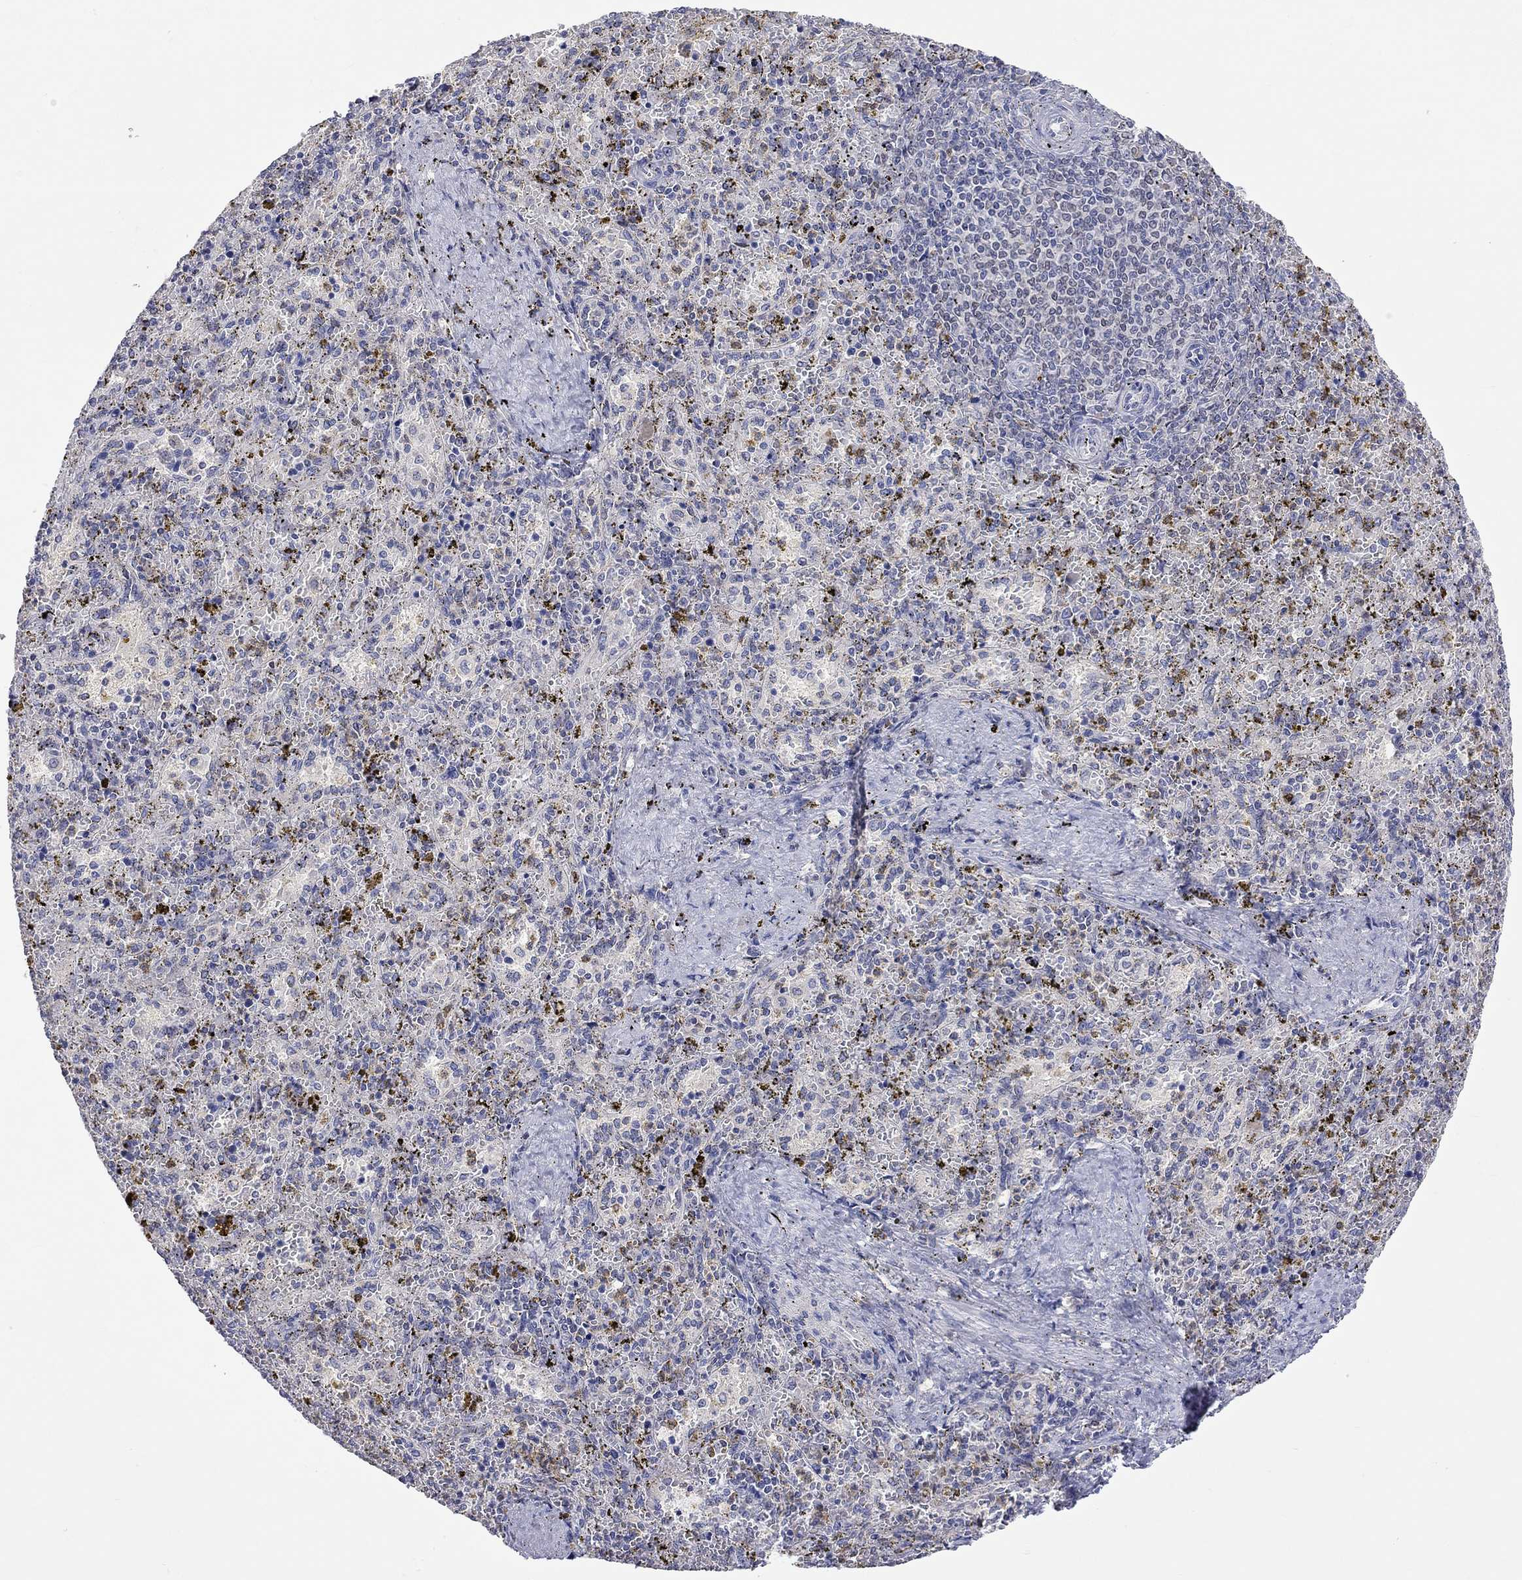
{"staining": {"intensity": "negative", "quantity": "none", "location": "none"}, "tissue": "spleen", "cell_type": "Cells in red pulp", "image_type": "normal", "snomed": [{"axis": "morphology", "description": "Normal tissue, NOS"}, {"axis": "topography", "description": "Spleen"}], "caption": "Normal spleen was stained to show a protein in brown. There is no significant expression in cells in red pulp. Nuclei are stained in blue.", "gene": "LRFN4", "patient": {"sex": "female", "age": 50}}